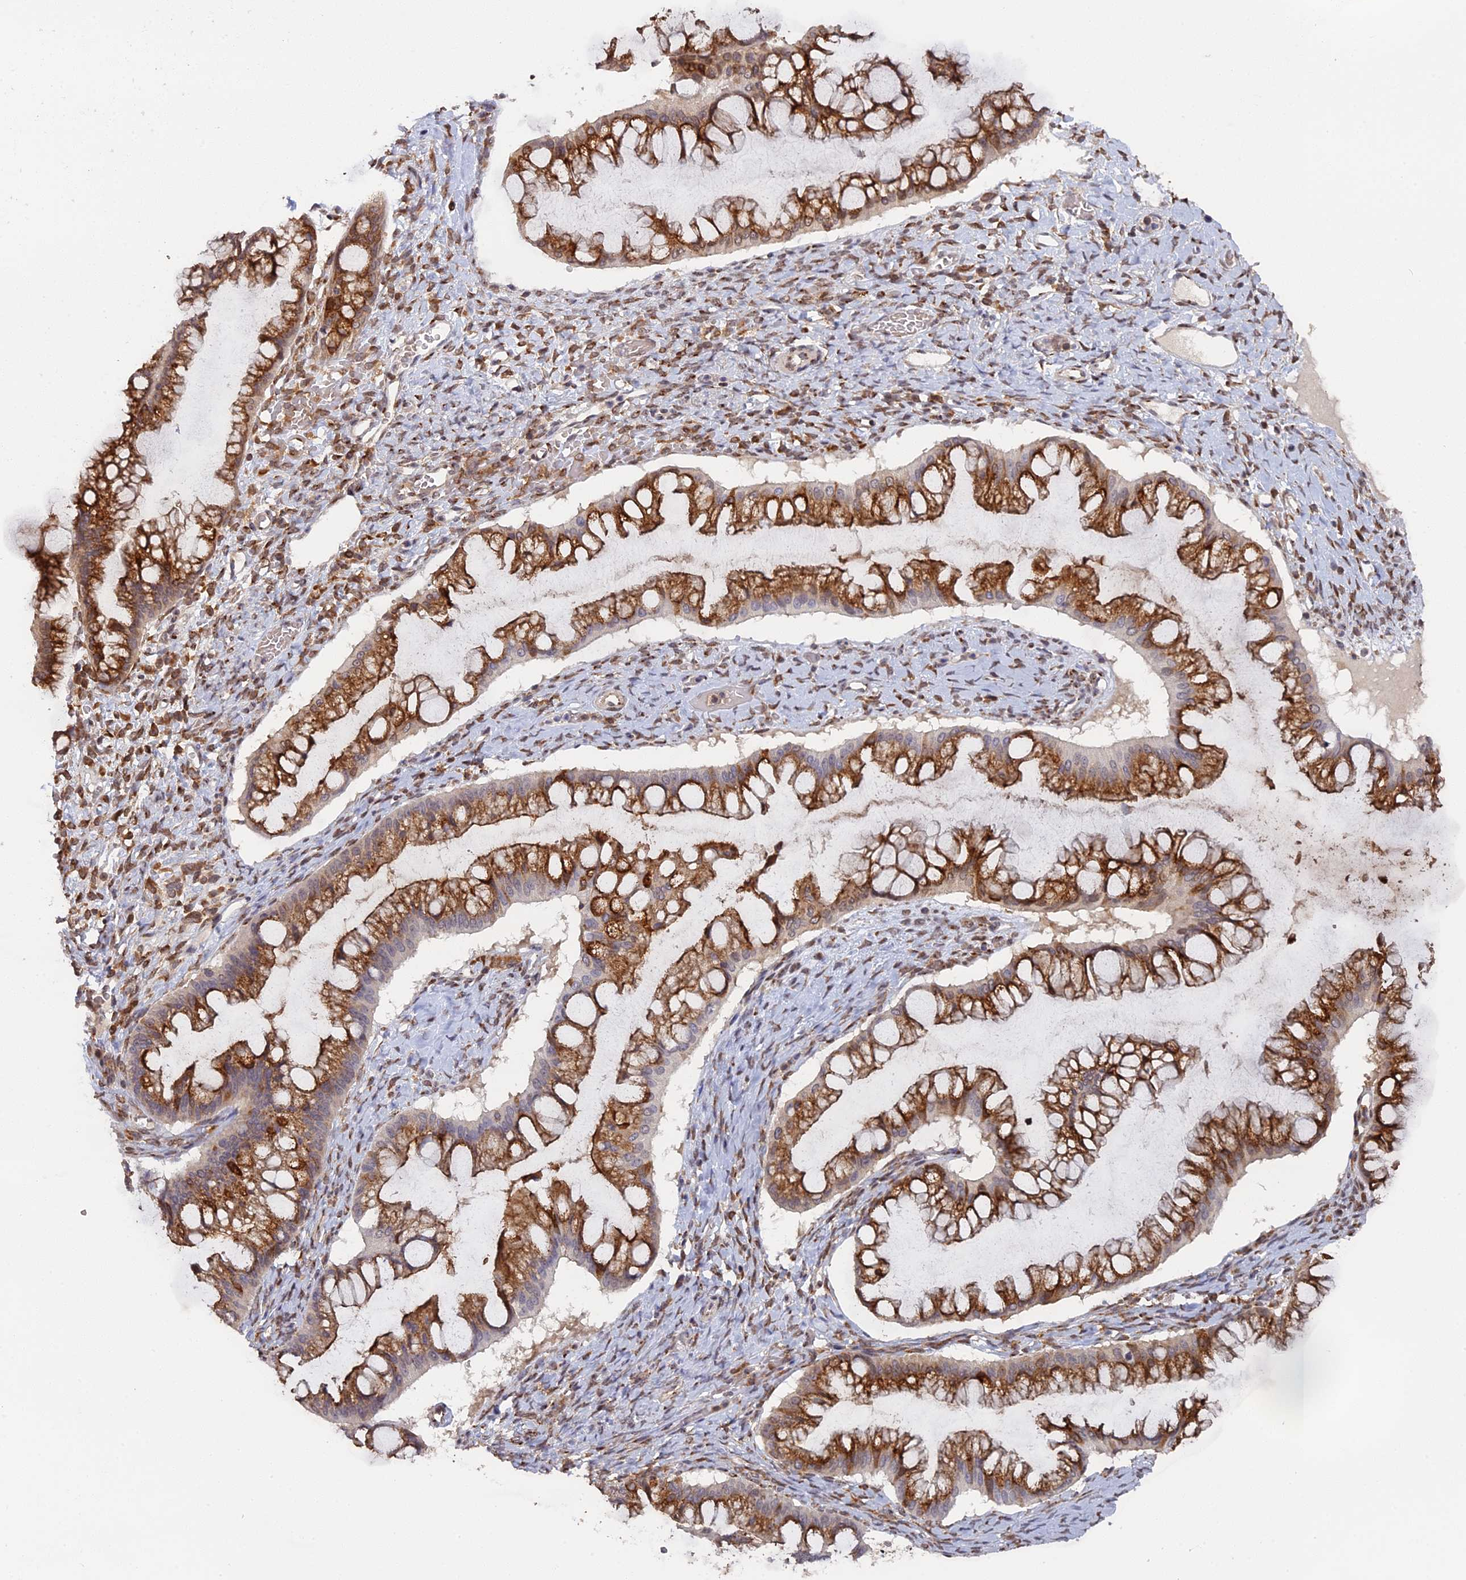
{"staining": {"intensity": "strong", "quantity": ">75%", "location": "cytoplasmic/membranous"}, "tissue": "ovarian cancer", "cell_type": "Tumor cells", "image_type": "cancer", "snomed": [{"axis": "morphology", "description": "Cystadenocarcinoma, mucinous, NOS"}, {"axis": "topography", "description": "Ovary"}], "caption": "DAB (3,3'-diaminobenzidine) immunohistochemical staining of ovarian cancer (mucinous cystadenocarcinoma) demonstrates strong cytoplasmic/membranous protein staining in about >75% of tumor cells. The protein is shown in brown color, while the nuclei are stained blue.", "gene": "SNX17", "patient": {"sex": "female", "age": 73}}